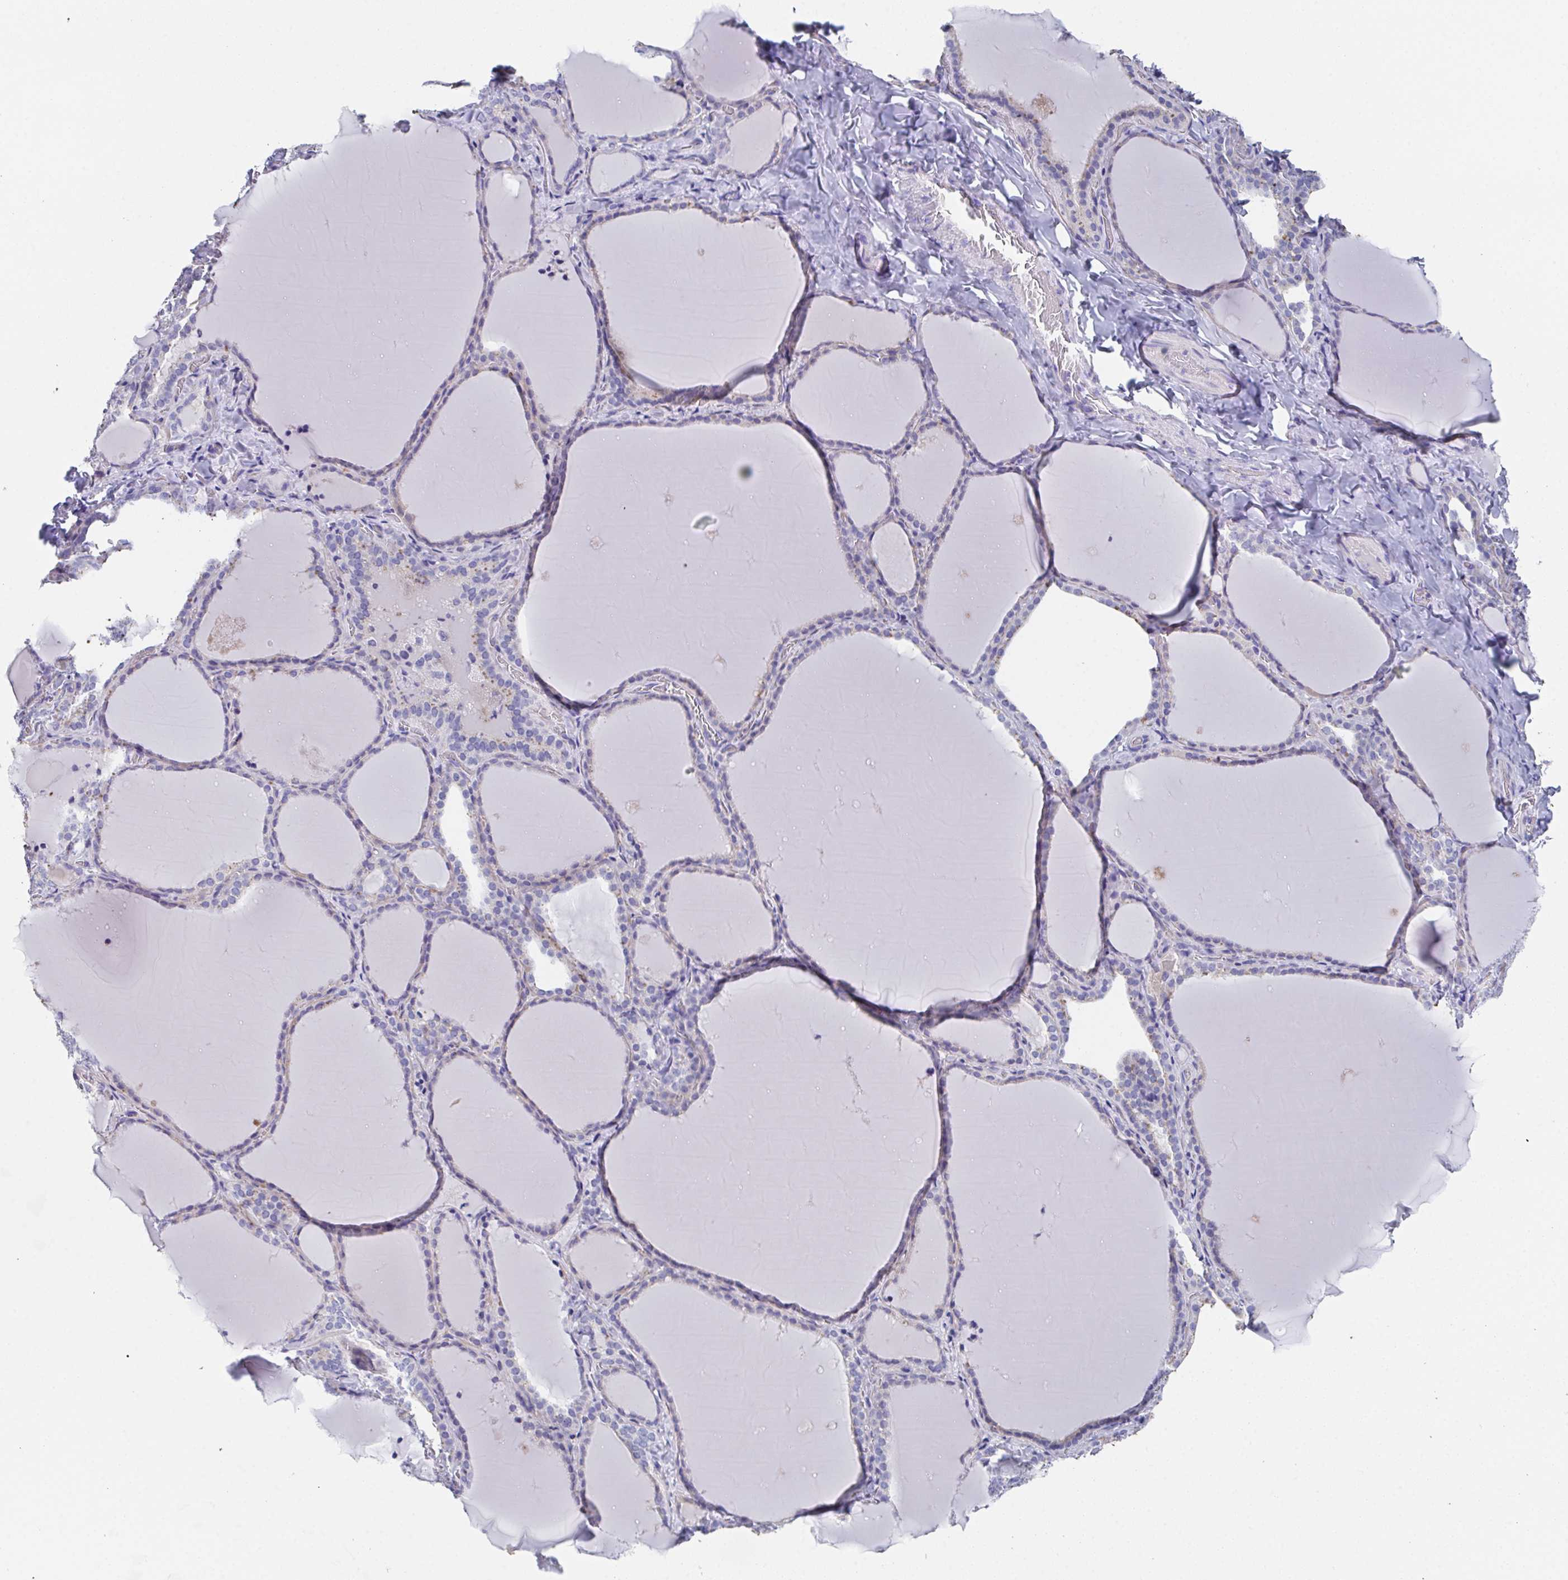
{"staining": {"intensity": "weak", "quantity": "<25%", "location": "cytoplasmic/membranous"}, "tissue": "thyroid gland", "cell_type": "Glandular cells", "image_type": "normal", "snomed": [{"axis": "morphology", "description": "Normal tissue, NOS"}, {"axis": "topography", "description": "Thyroid gland"}], "caption": "DAB (3,3'-diaminobenzidine) immunohistochemical staining of normal thyroid gland reveals no significant positivity in glandular cells.", "gene": "SSC4D", "patient": {"sex": "female", "age": 22}}